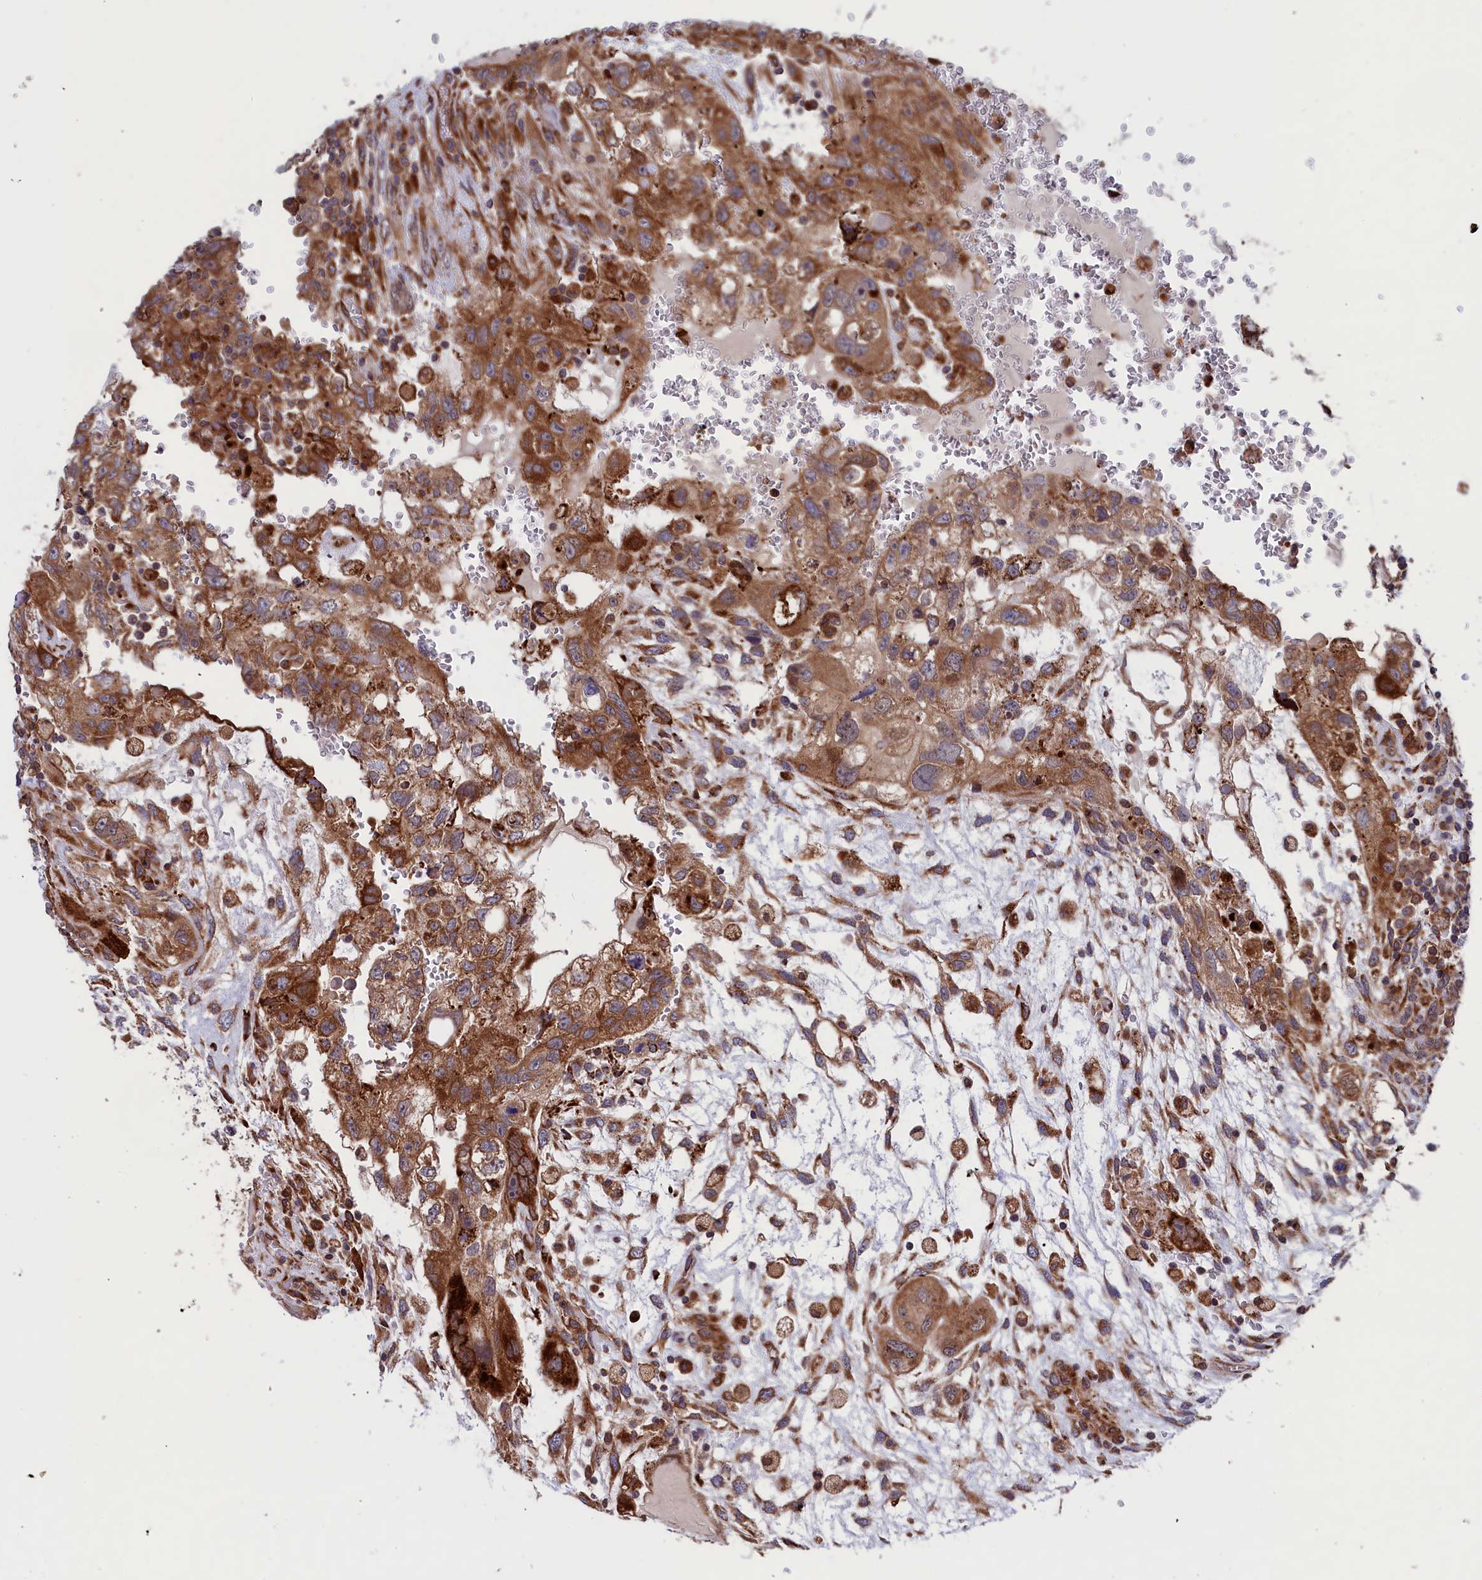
{"staining": {"intensity": "moderate", "quantity": ">75%", "location": "cytoplasmic/membranous"}, "tissue": "testis cancer", "cell_type": "Tumor cells", "image_type": "cancer", "snomed": [{"axis": "morphology", "description": "Carcinoma, Embryonal, NOS"}, {"axis": "topography", "description": "Testis"}], "caption": "High-power microscopy captured an IHC micrograph of embryonal carcinoma (testis), revealing moderate cytoplasmic/membranous positivity in approximately >75% of tumor cells.", "gene": "PLA2G4C", "patient": {"sex": "male", "age": 36}}